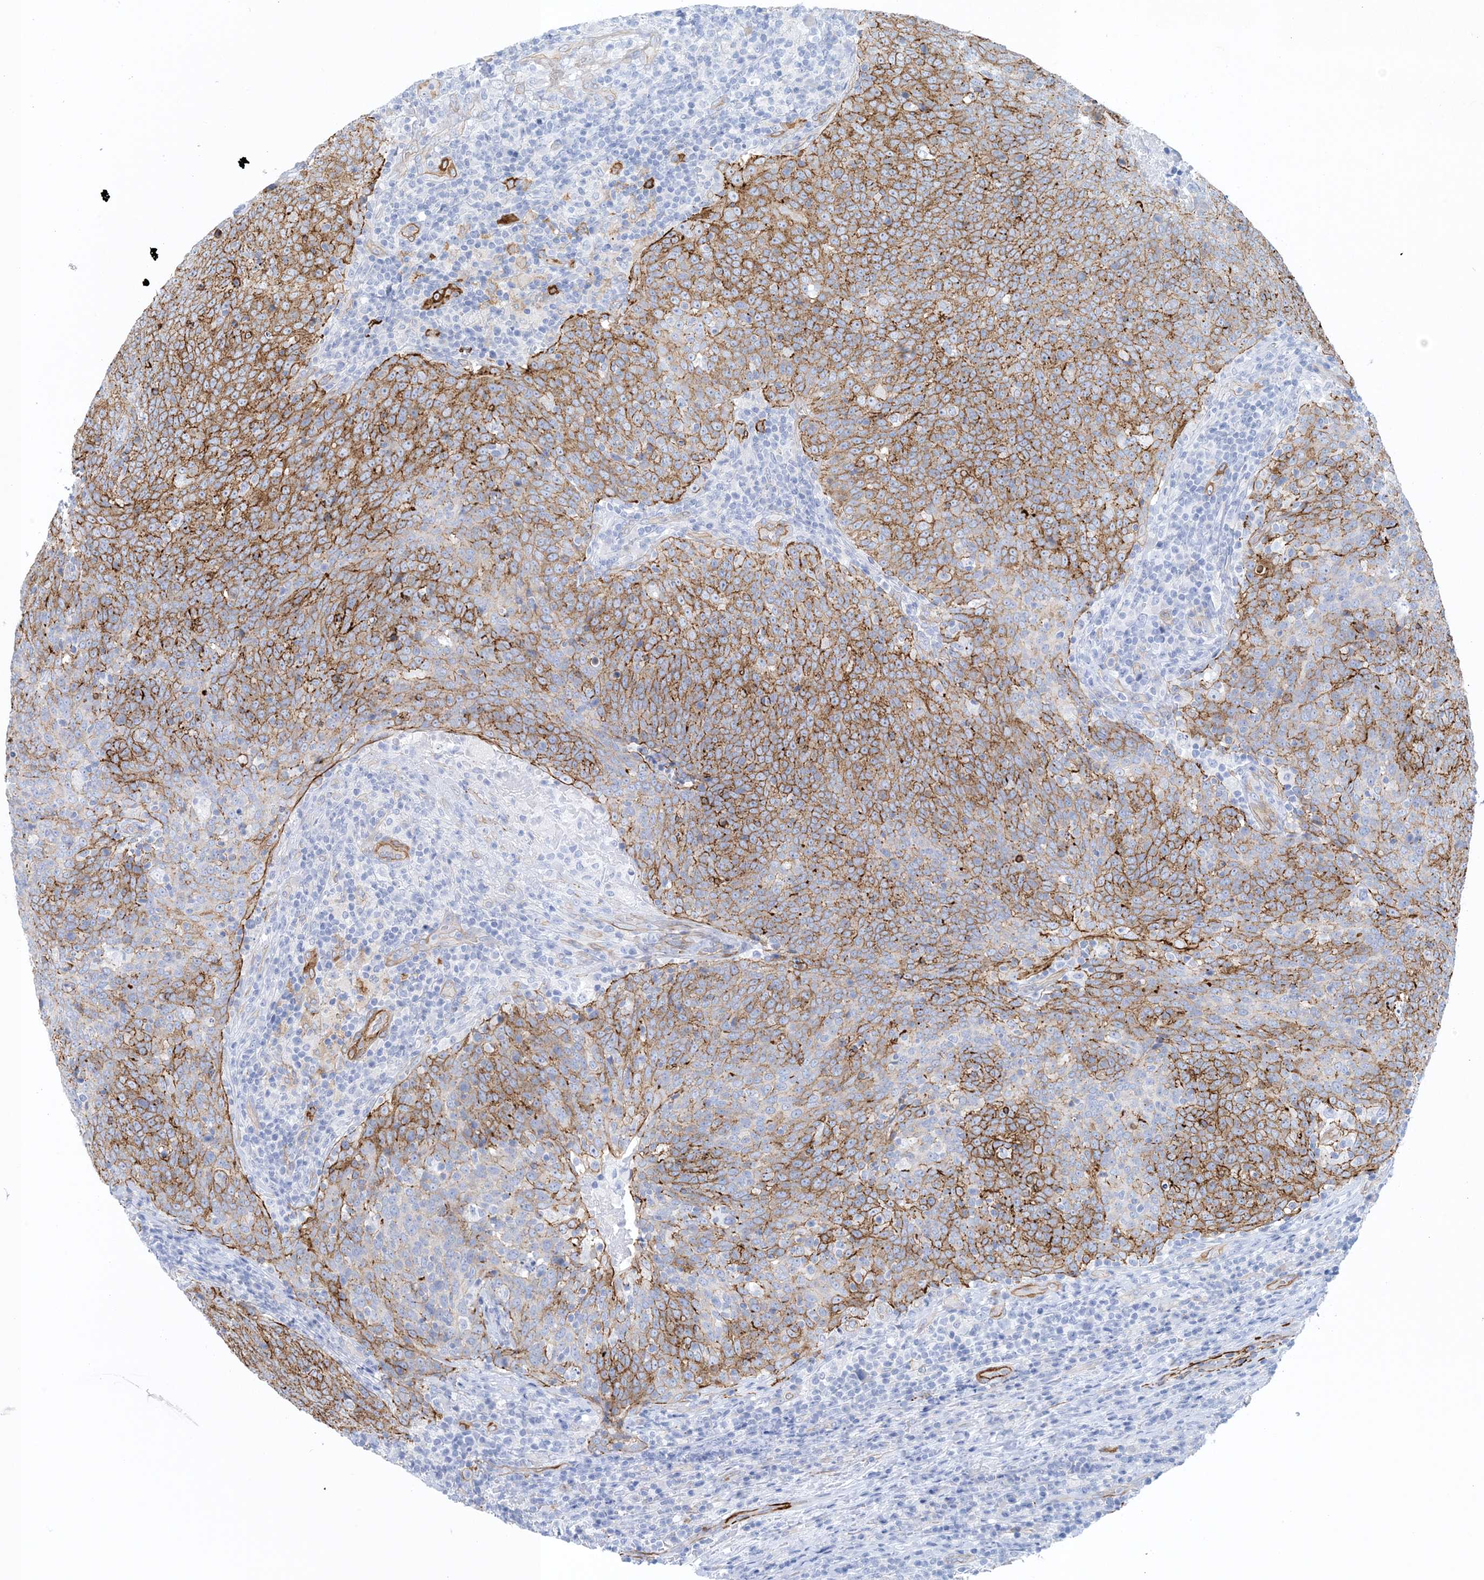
{"staining": {"intensity": "moderate", "quantity": ">75%", "location": "cytoplasmic/membranous"}, "tissue": "head and neck cancer", "cell_type": "Tumor cells", "image_type": "cancer", "snomed": [{"axis": "morphology", "description": "Squamous cell carcinoma, NOS"}, {"axis": "morphology", "description": "Squamous cell carcinoma, metastatic, NOS"}, {"axis": "topography", "description": "Lymph node"}, {"axis": "topography", "description": "Head-Neck"}], "caption": "Protein expression analysis of head and neck cancer exhibits moderate cytoplasmic/membranous staining in approximately >75% of tumor cells. The staining is performed using DAB brown chromogen to label protein expression. The nuclei are counter-stained blue using hematoxylin.", "gene": "SHANK1", "patient": {"sex": "male", "age": 62}}